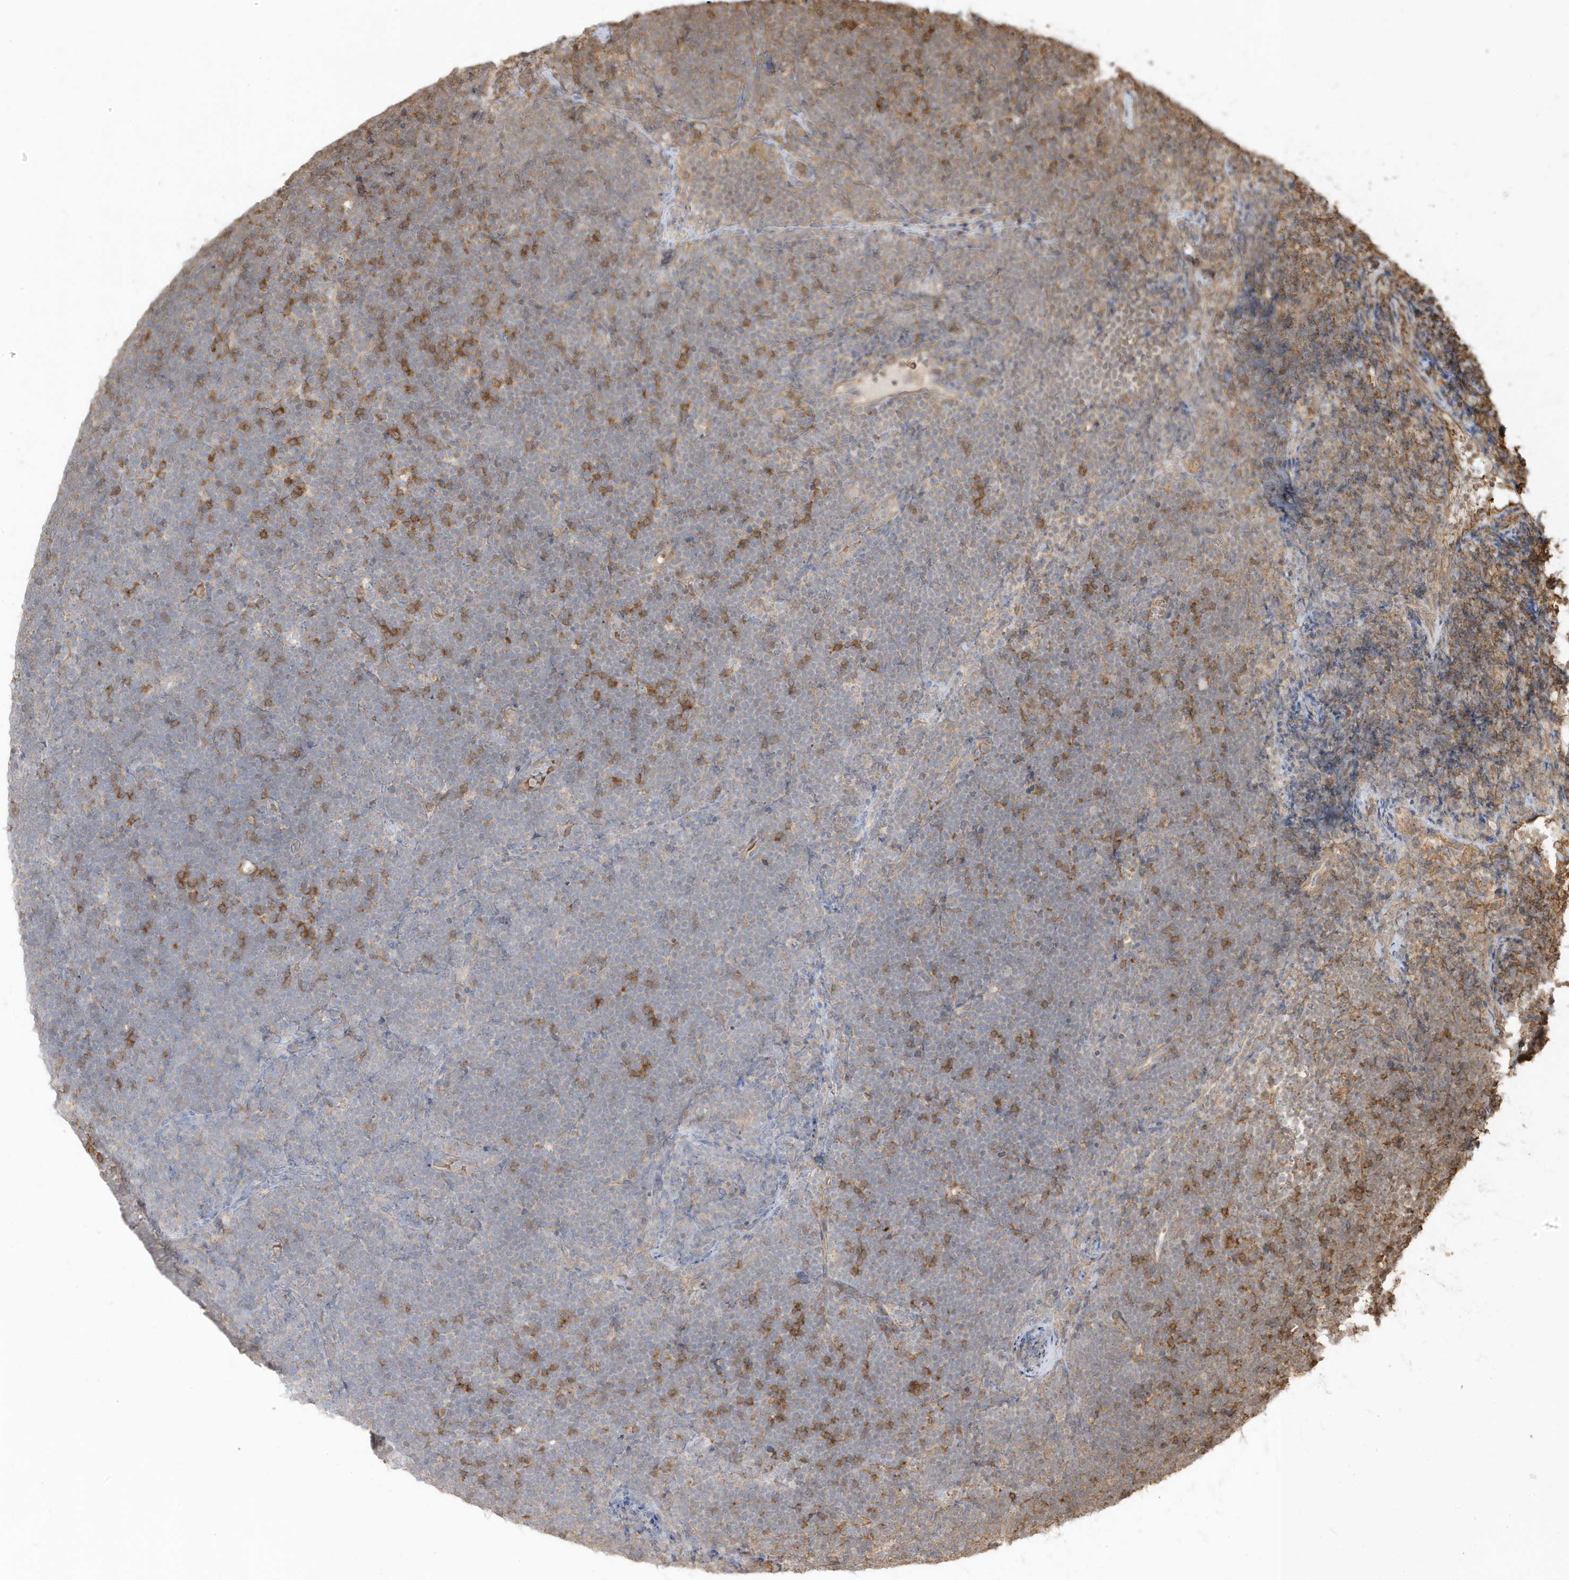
{"staining": {"intensity": "negative", "quantity": "none", "location": "none"}, "tissue": "lymphoma", "cell_type": "Tumor cells", "image_type": "cancer", "snomed": [{"axis": "morphology", "description": "Malignant lymphoma, non-Hodgkin's type, High grade"}, {"axis": "topography", "description": "Lymph node"}], "caption": "Immunohistochemistry of high-grade malignant lymphoma, non-Hodgkin's type exhibits no positivity in tumor cells. Nuclei are stained in blue.", "gene": "ZBTB8A", "patient": {"sex": "male", "age": 13}}